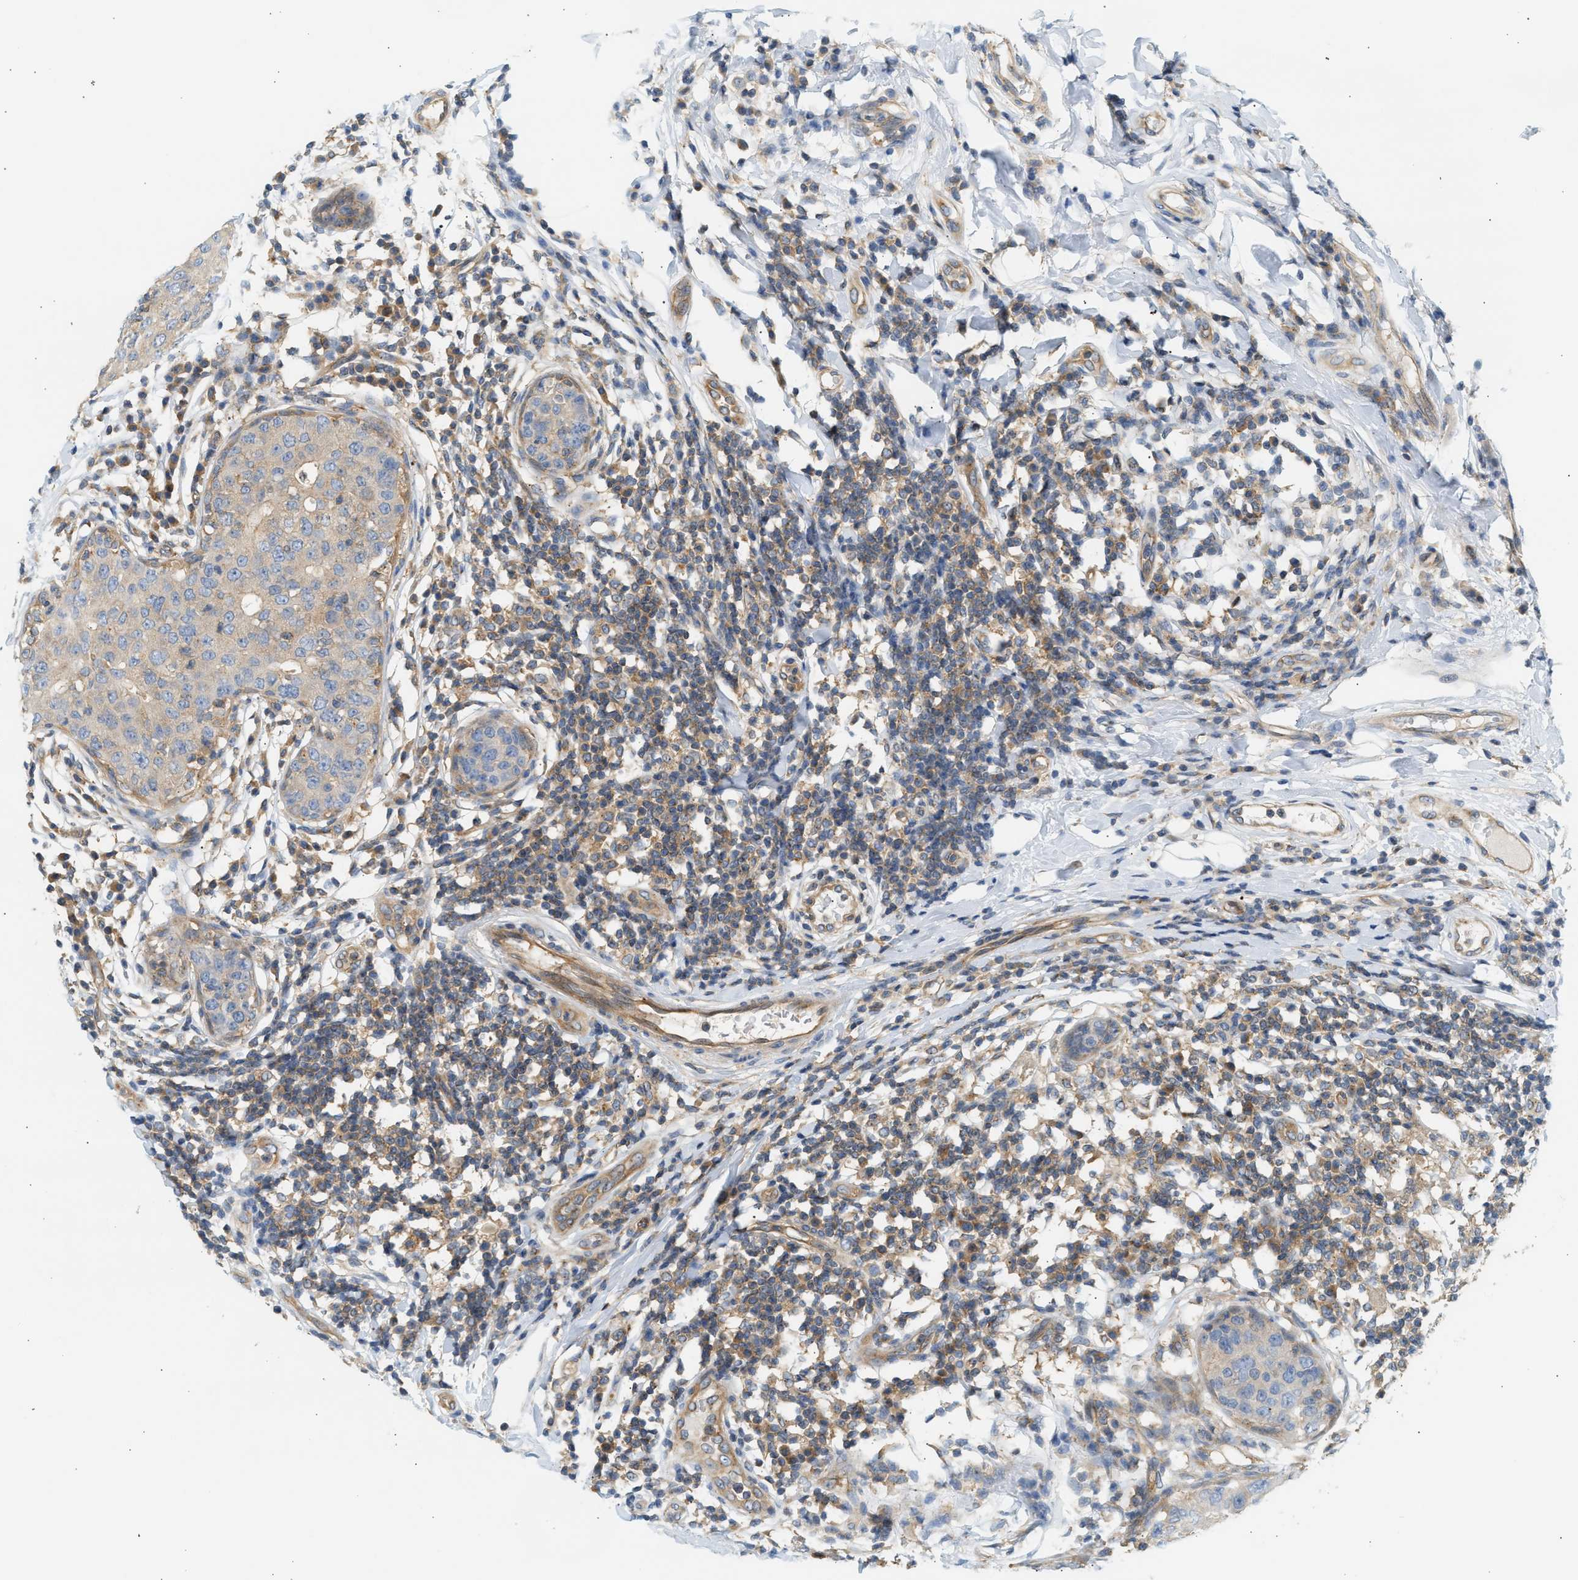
{"staining": {"intensity": "weak", "quantity": "<25%", "location": "cytoplasmic/membranous"}, "tissue": "breast cancer", "cell_type": "Tumor cells", "image_type": "cancer", "snomed": [{"axis": "morphology", "description": "Duct carcinoma"}, {"axis": "topography", "description": "Breast"}], "caption": "IHC micrograph of invasive ductal carcinoma (breast) stained for a protein (brown), which shows no positivity in tumor cells.", "gene": "PAFAH1B1", "patient": {"sex": "female", "age": 27}}